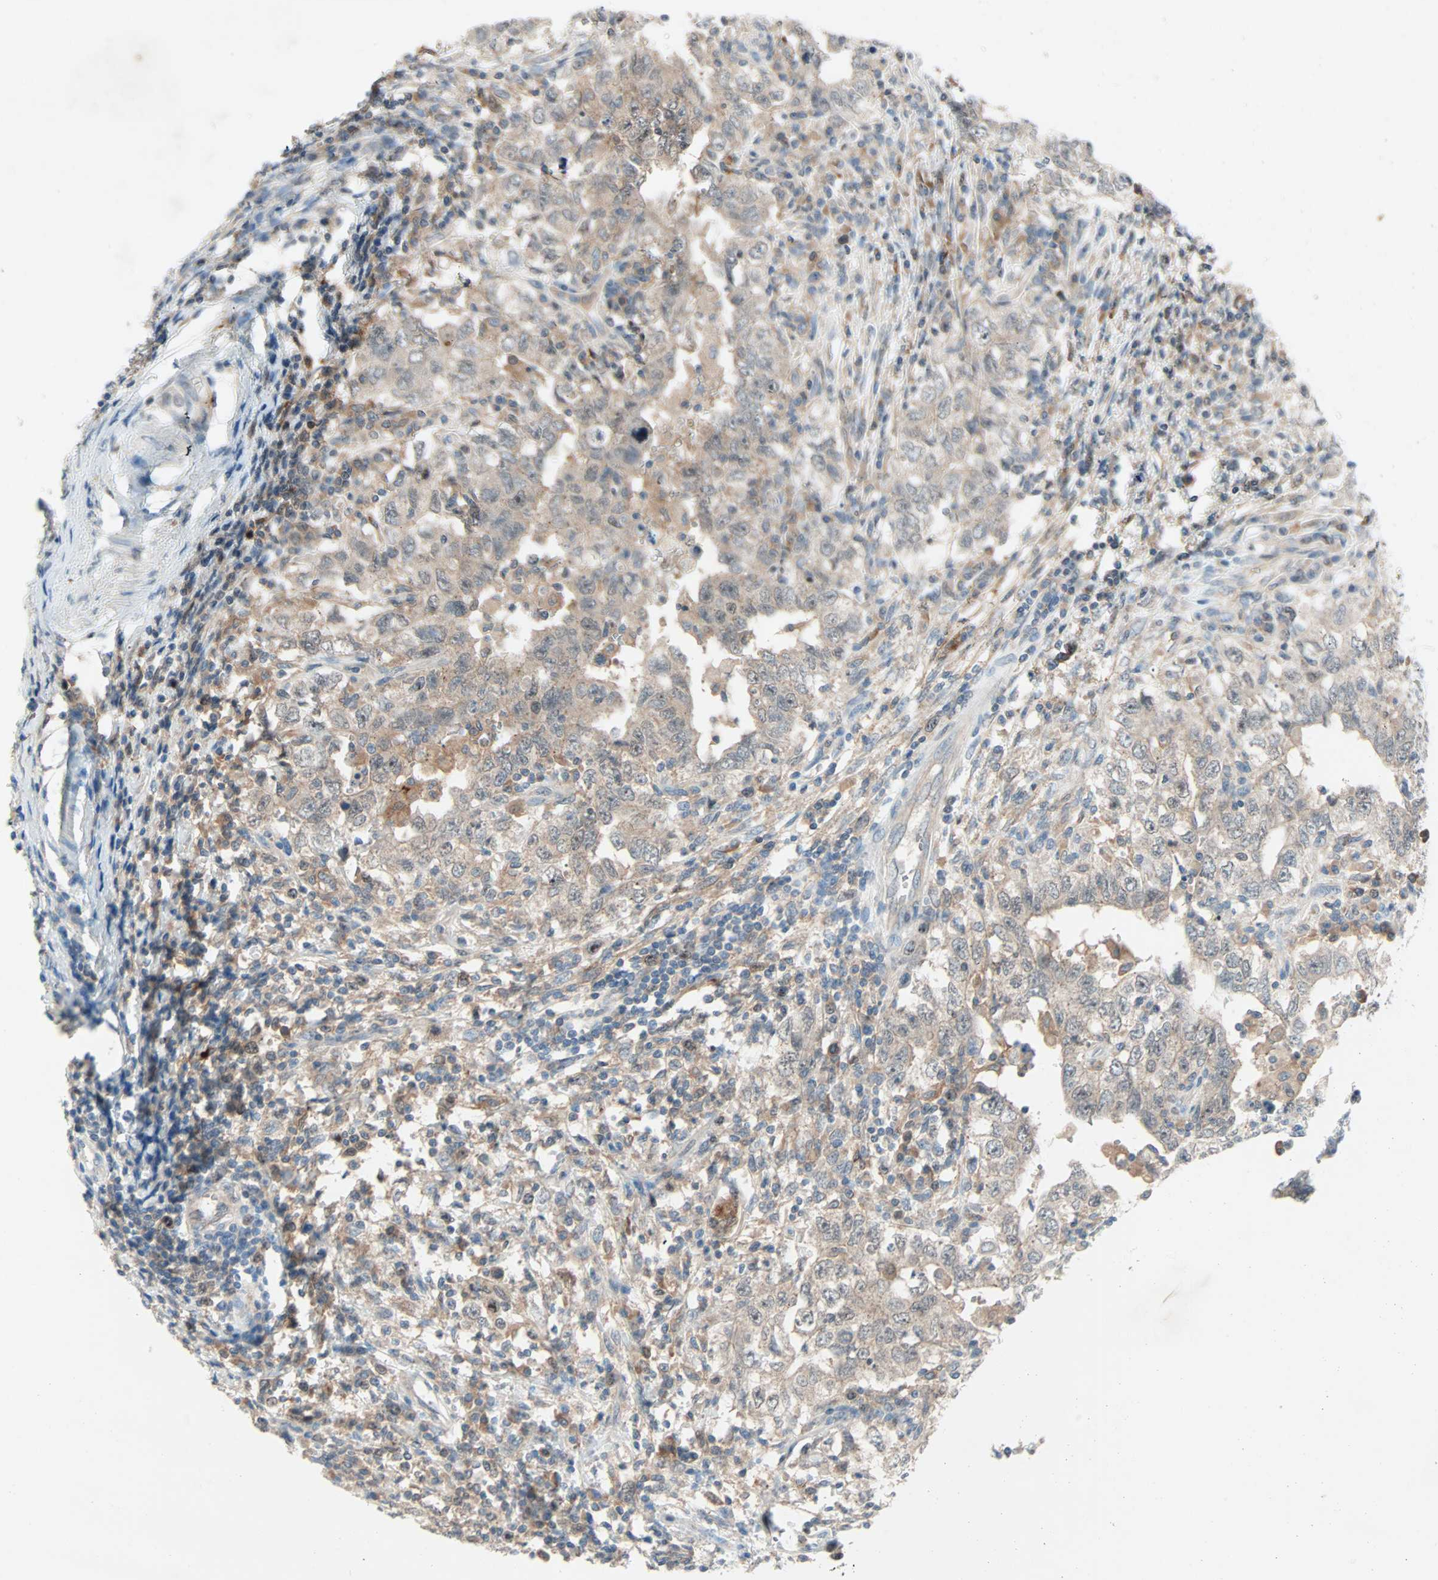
{"staining": {"intensity": "weak", "quantity": ">75%", "location": "cytoplasmic/membranous"}, "tissue": "testis cancer", "cell_type": "Tumor cells", "image_type": "cancer", "snomed": [{"axis": "morphology", "description": "Carcinoma, Embryonal, NOS"}, {"axis": "topography", "description": "Testis"}], "caption": "This micrograph demonstrates immunohistochemistry staining of embryonal carcinoma (testis), with low weak cytoplasmic/membranous positivity in about >75% of tumor cells.", "gene": "SMIM8", "patient": {"sex": "male", "age": 26}}